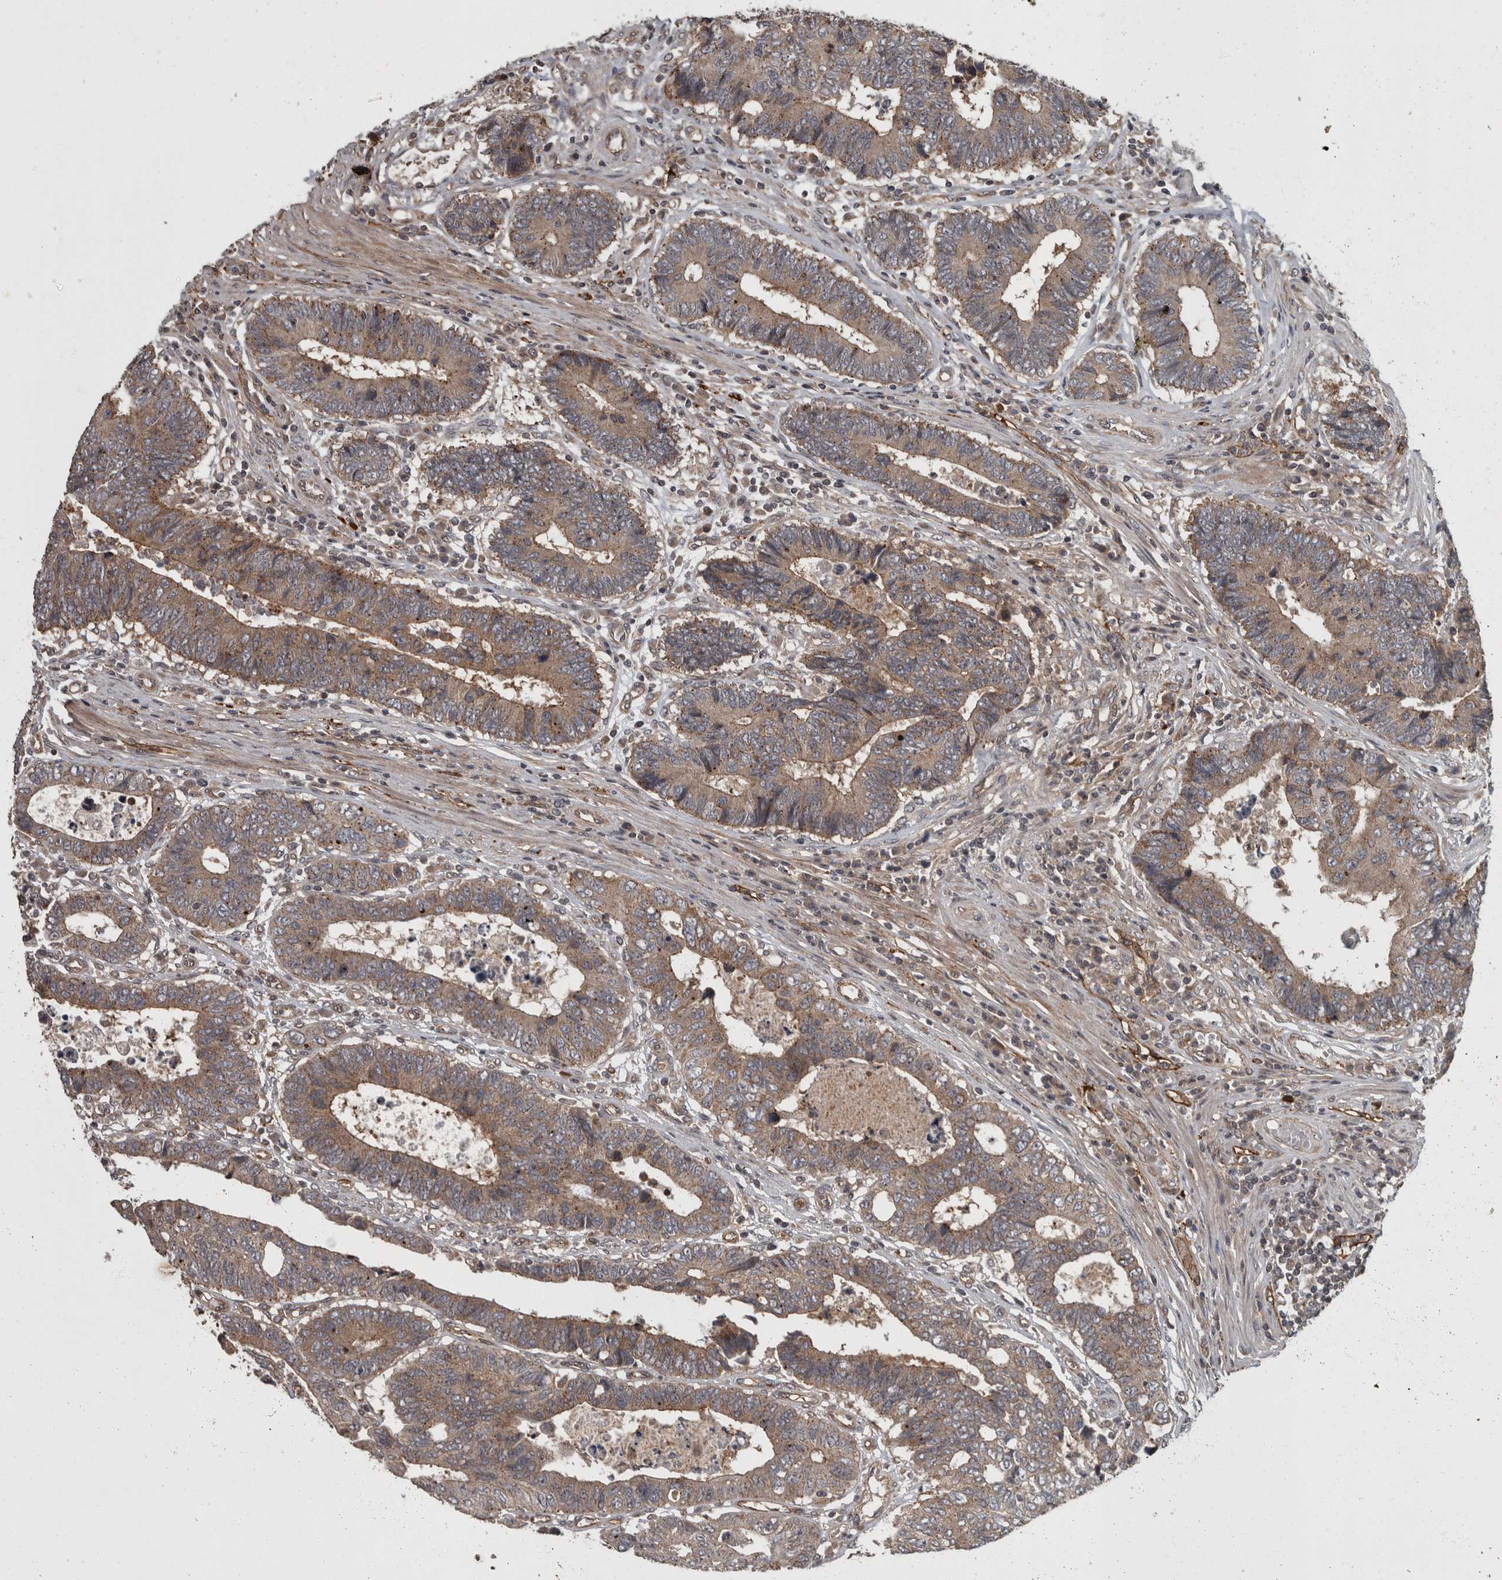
{"staining": {"intensity": "weak", "quantity": ">75%", "location": "cytoplasmic/membranous"}, "tissue": "colorectal cancer", "cell_type": "Tumor cells", "image_type": "cancer", "snomed": [{"axis": "morphology", "description": "Adenocarcinoma, NOS"}, {"axis": "topography", "description": "Rectum"}], "caption": "Protein expression by immunohistochemistry (IHC) exhibits weak cytoplasmic/membranous positivity in about >75% of tumor cells in adenocarcinoma (colorectal).", "gene": "VEGFD", "patient": {"sex": "male", "age": 84}}